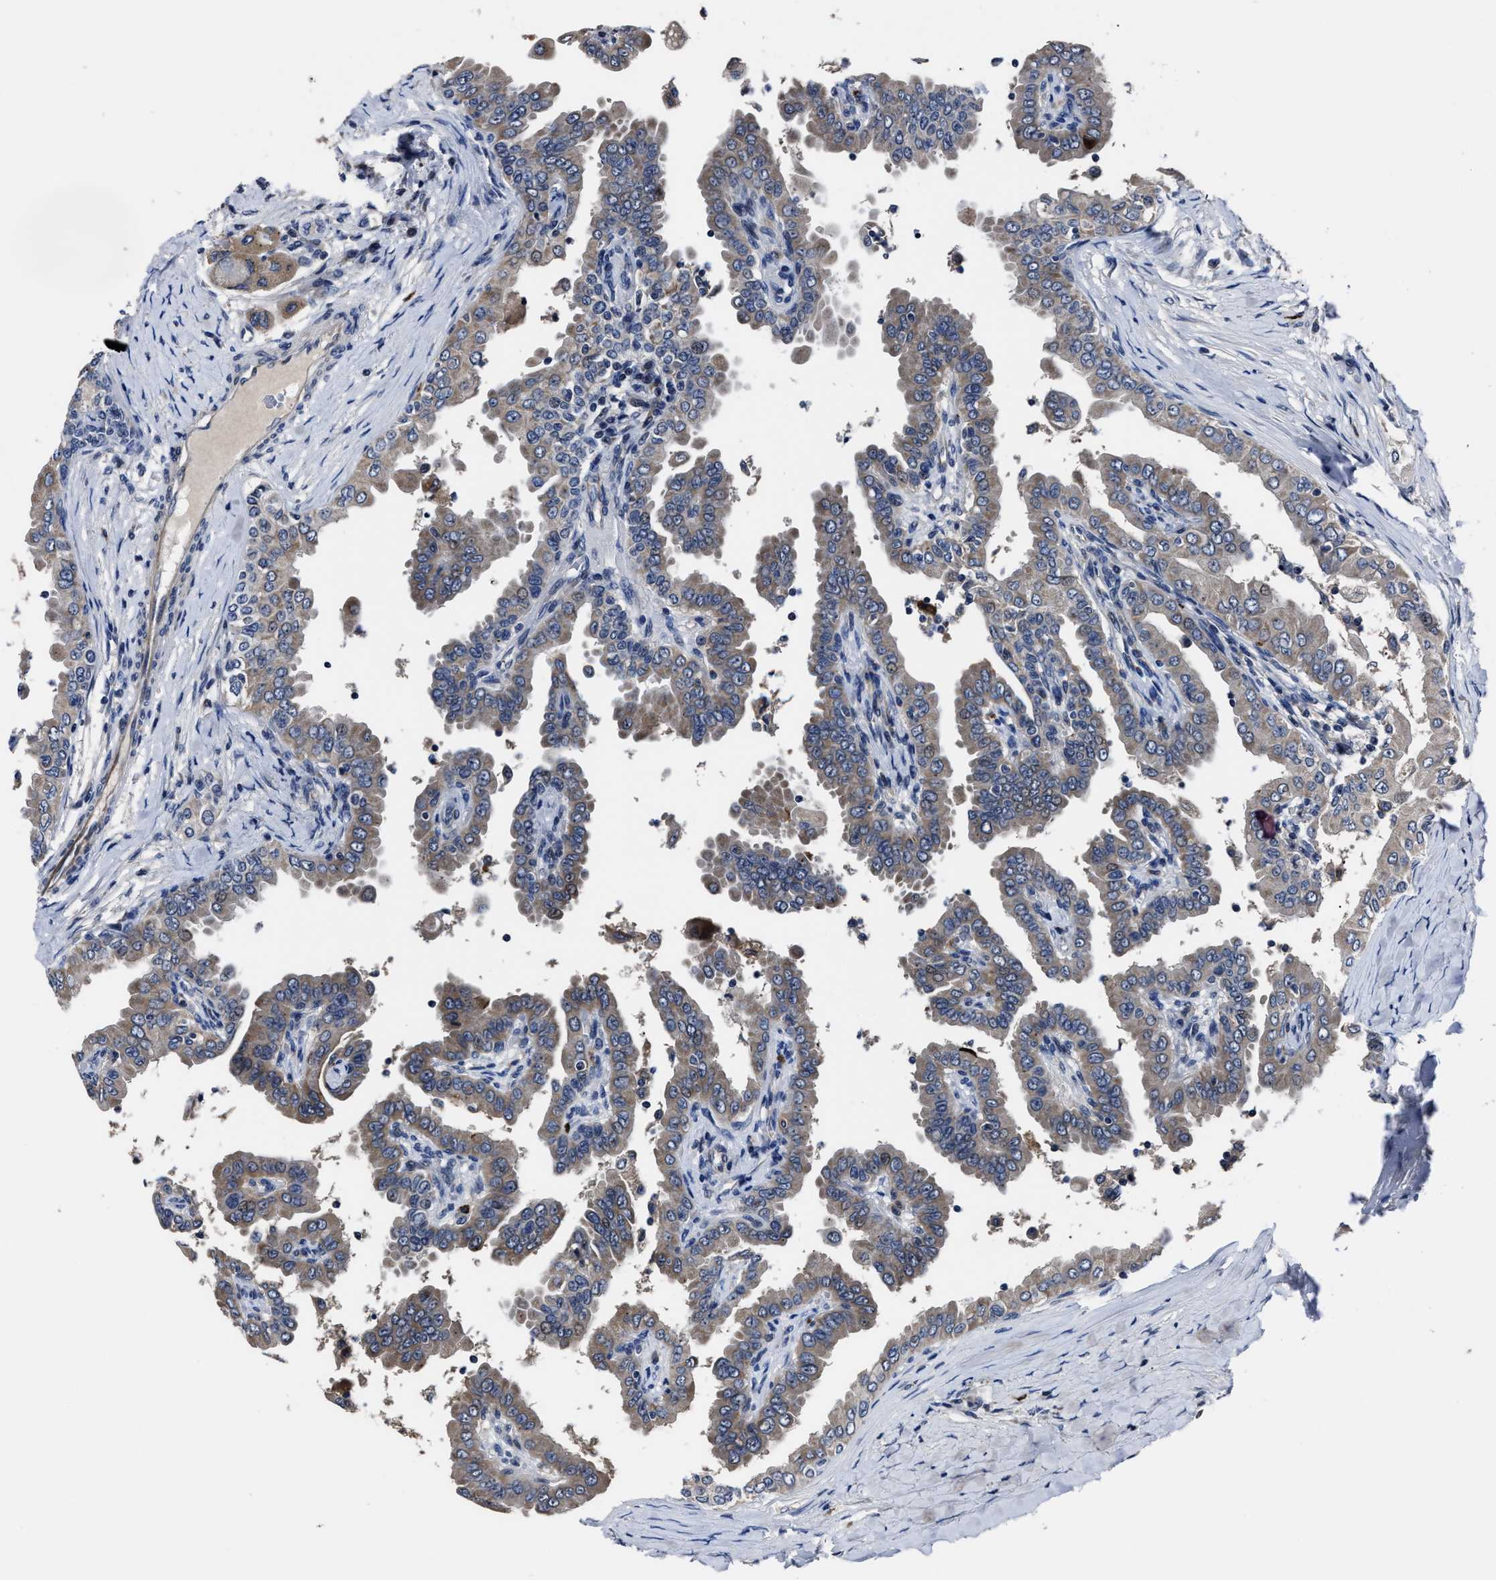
{"staining": {"intensity": "weak", "quantity": "<25%", "location": "cytoplasmic/membranous"}, "tissue": "thyroid cancer", "cell_type": "Tumor cells", "image_type": "cancer", "snomed": [{"axis": "morphology", "description": "Papillary adenocarcinoma, NOS"}, {"axis": "topography", "description": "Thyroid gland"}], "caption": "IHC of human papillary adenocarcinoma (thyroid) demonstrates no positivity in tumor cells. (DAB immunohistochemistry (IHC) with hematoxylin counter stain).", "gene": "RSBN1L", "patient": {"sex": "male", "age": 33}}